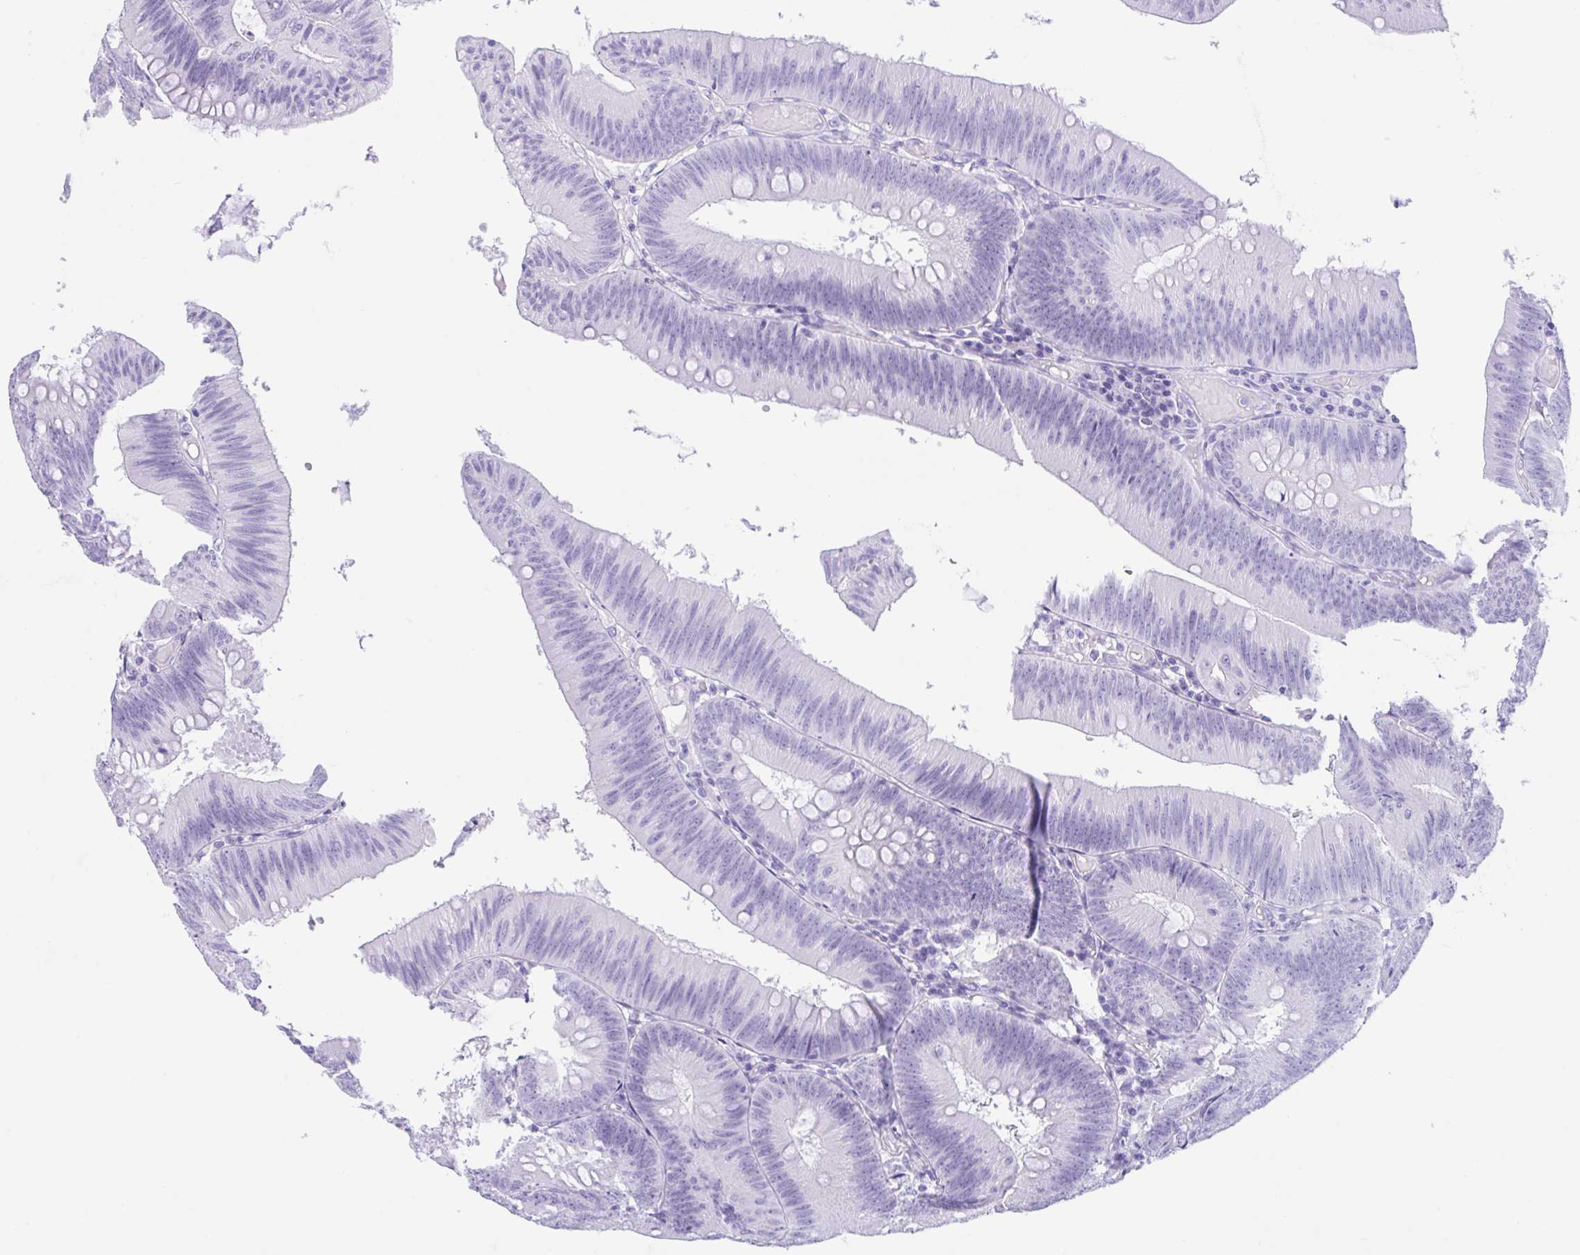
{"staining": {"intensity": "negative", "quantity": "none", "location": "none"}, "tissue": "colorectal cancer", "cell_type": "Tumor cells", "image_type": "cancer", "snomed": [{"axis": "morphology", "description": "Adenocarcinoma, NOS"}, {"axis": "topography", "description": "Colon"}], "caption": "Immunohistochemistry image of human colorectal cancer stained for a protein (brown), which demonstrates no expression in tumor cells. (DAB immunohistochemistry (IHC), high magnification).", "gene": "CPA1", "patient": {"sex": "male", "age": 84}}